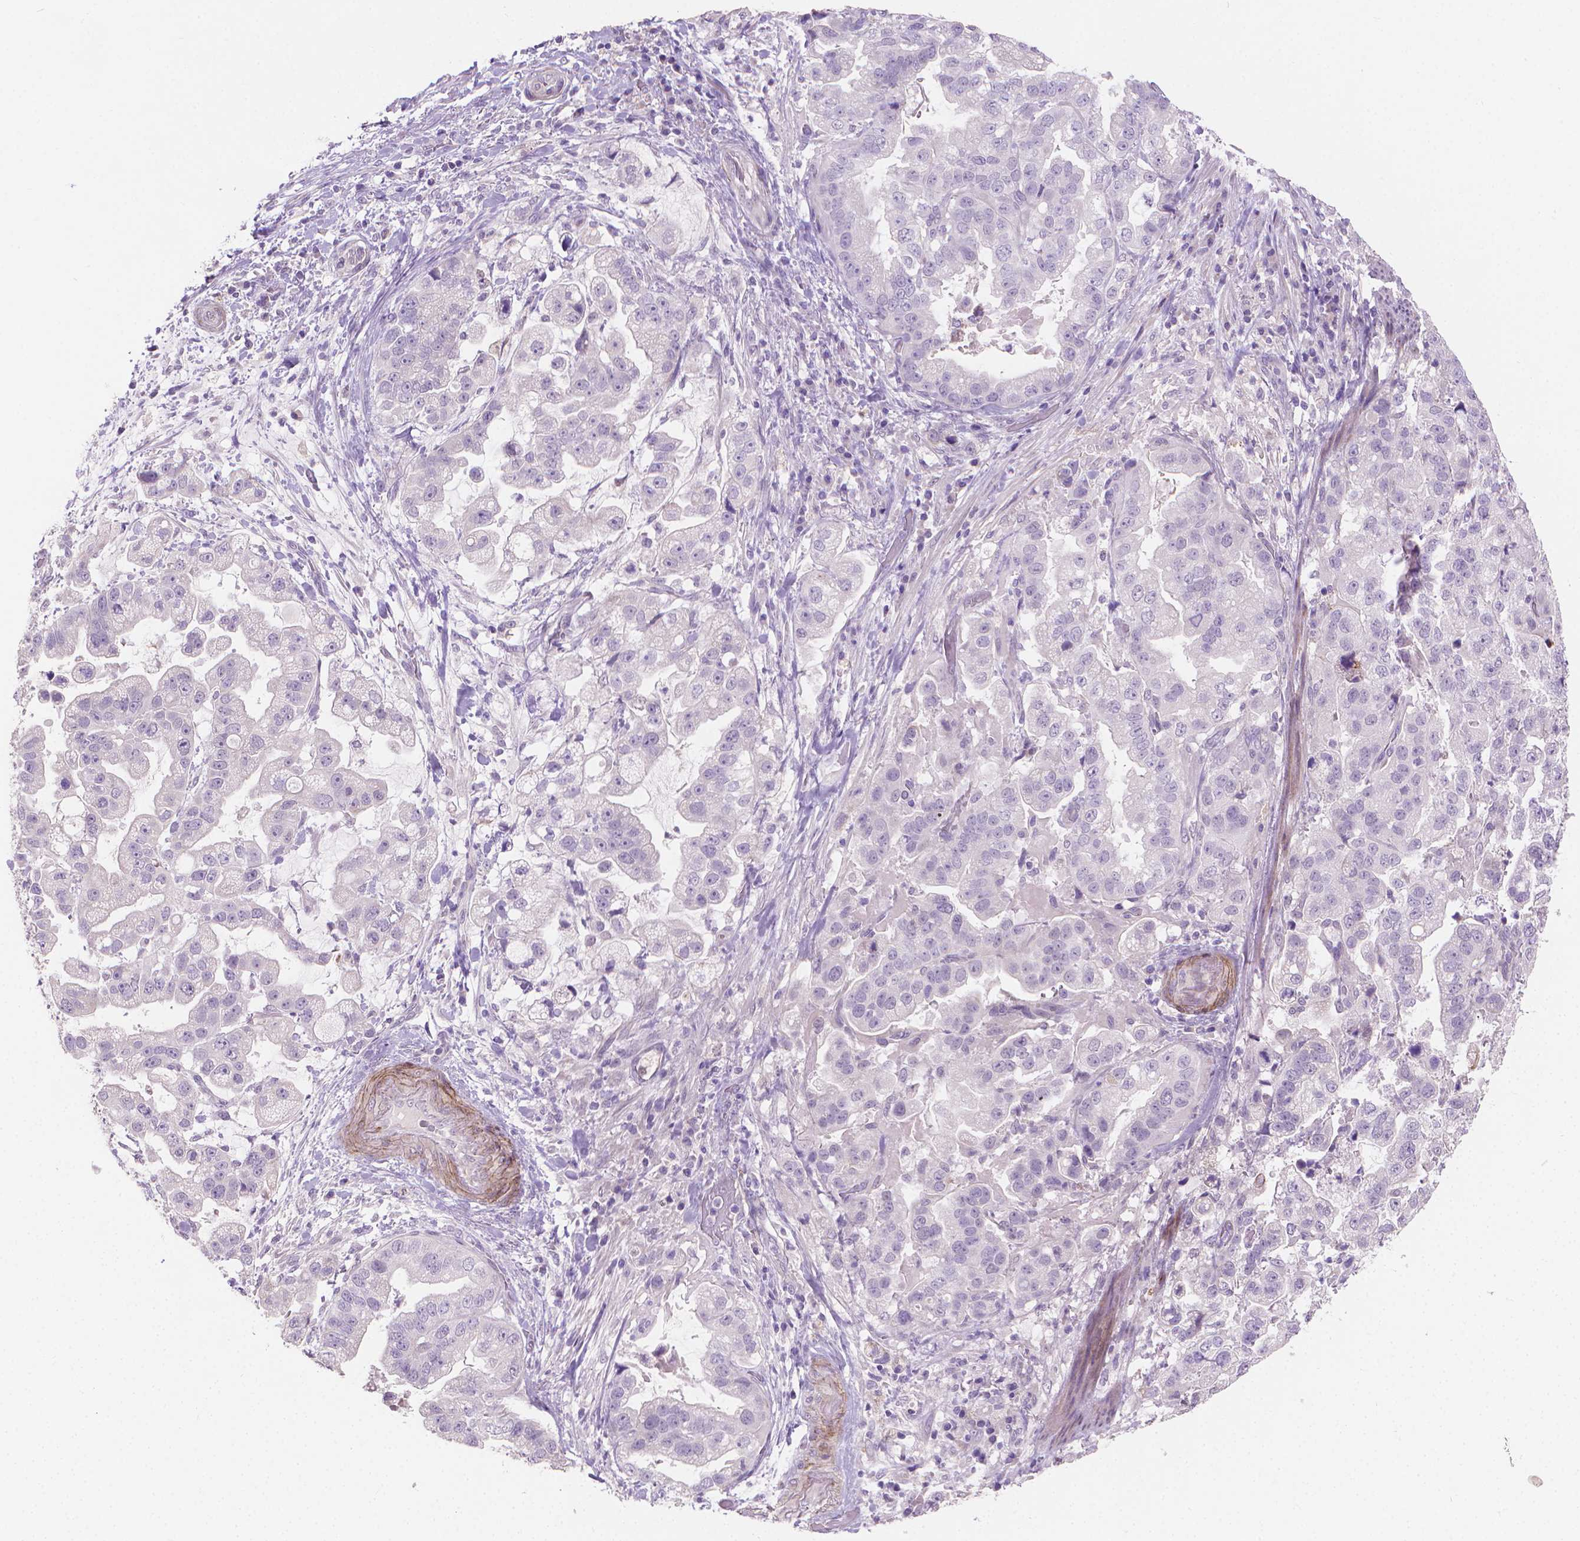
{"staining": {"intensity": "negative", "quantity": "none", "location": "none"}, "tissue": "stomach cancer", "cell_type": "Tumor cells", "image_type": "cancer", "snomed": [{"axis": "morphology", "description": "Adenocarcinoma, NOS"}, {"axis": "topography", "description": "Stomach"}], "caption": "A photomicrograph of stomach cancer (adenocarcinoma) stained for a protein reveals no brown staining in tumor cells.", "gene": "GSDMA", "patient": {"sex": "male", "age": 59}}